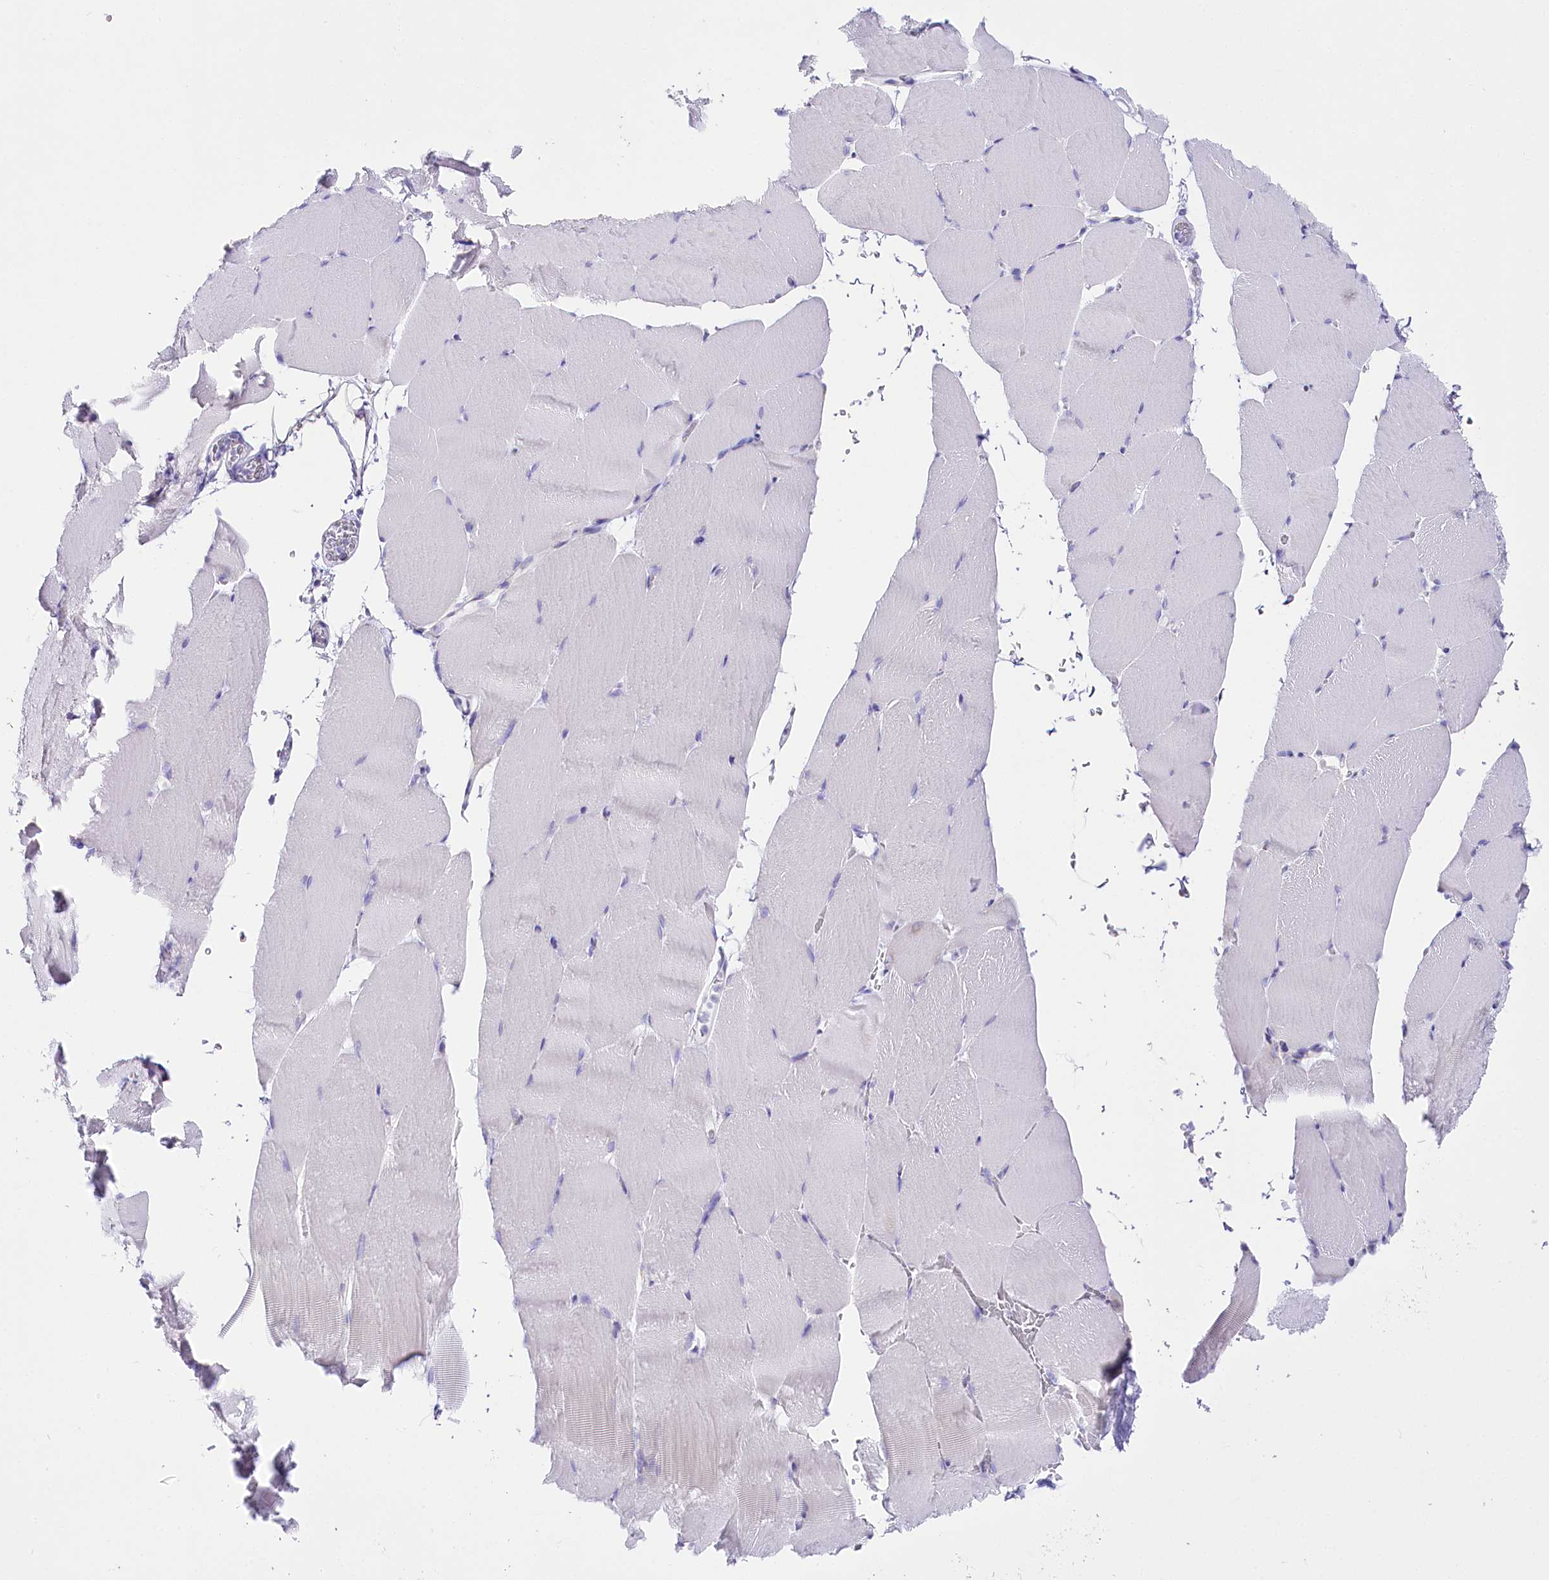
{"staining": {"intensity": "negative", "quantity": "none", "location": "none"}, "tissue": "skeletal muscle", "cell_type": "Myocytes", "image_type": "normal", "snomed": [{"axis": "morphology", "description": "Normal tissue, NOS"}, {"axis": "topography", "description": "Skeletal muscle"}, {"axis": "topography", "description": "Parathyroid gland"}], "caption": "Myocytes show no significant protein positivity in benign skeletal muscle. The staining is performed using DAB (3,3'-diaminobenzidine) brown chromogen with nuclei counter-stained in using hematoxylin.", "gene": "CSN3", "patient": {"sex": "female", "age": 37}}